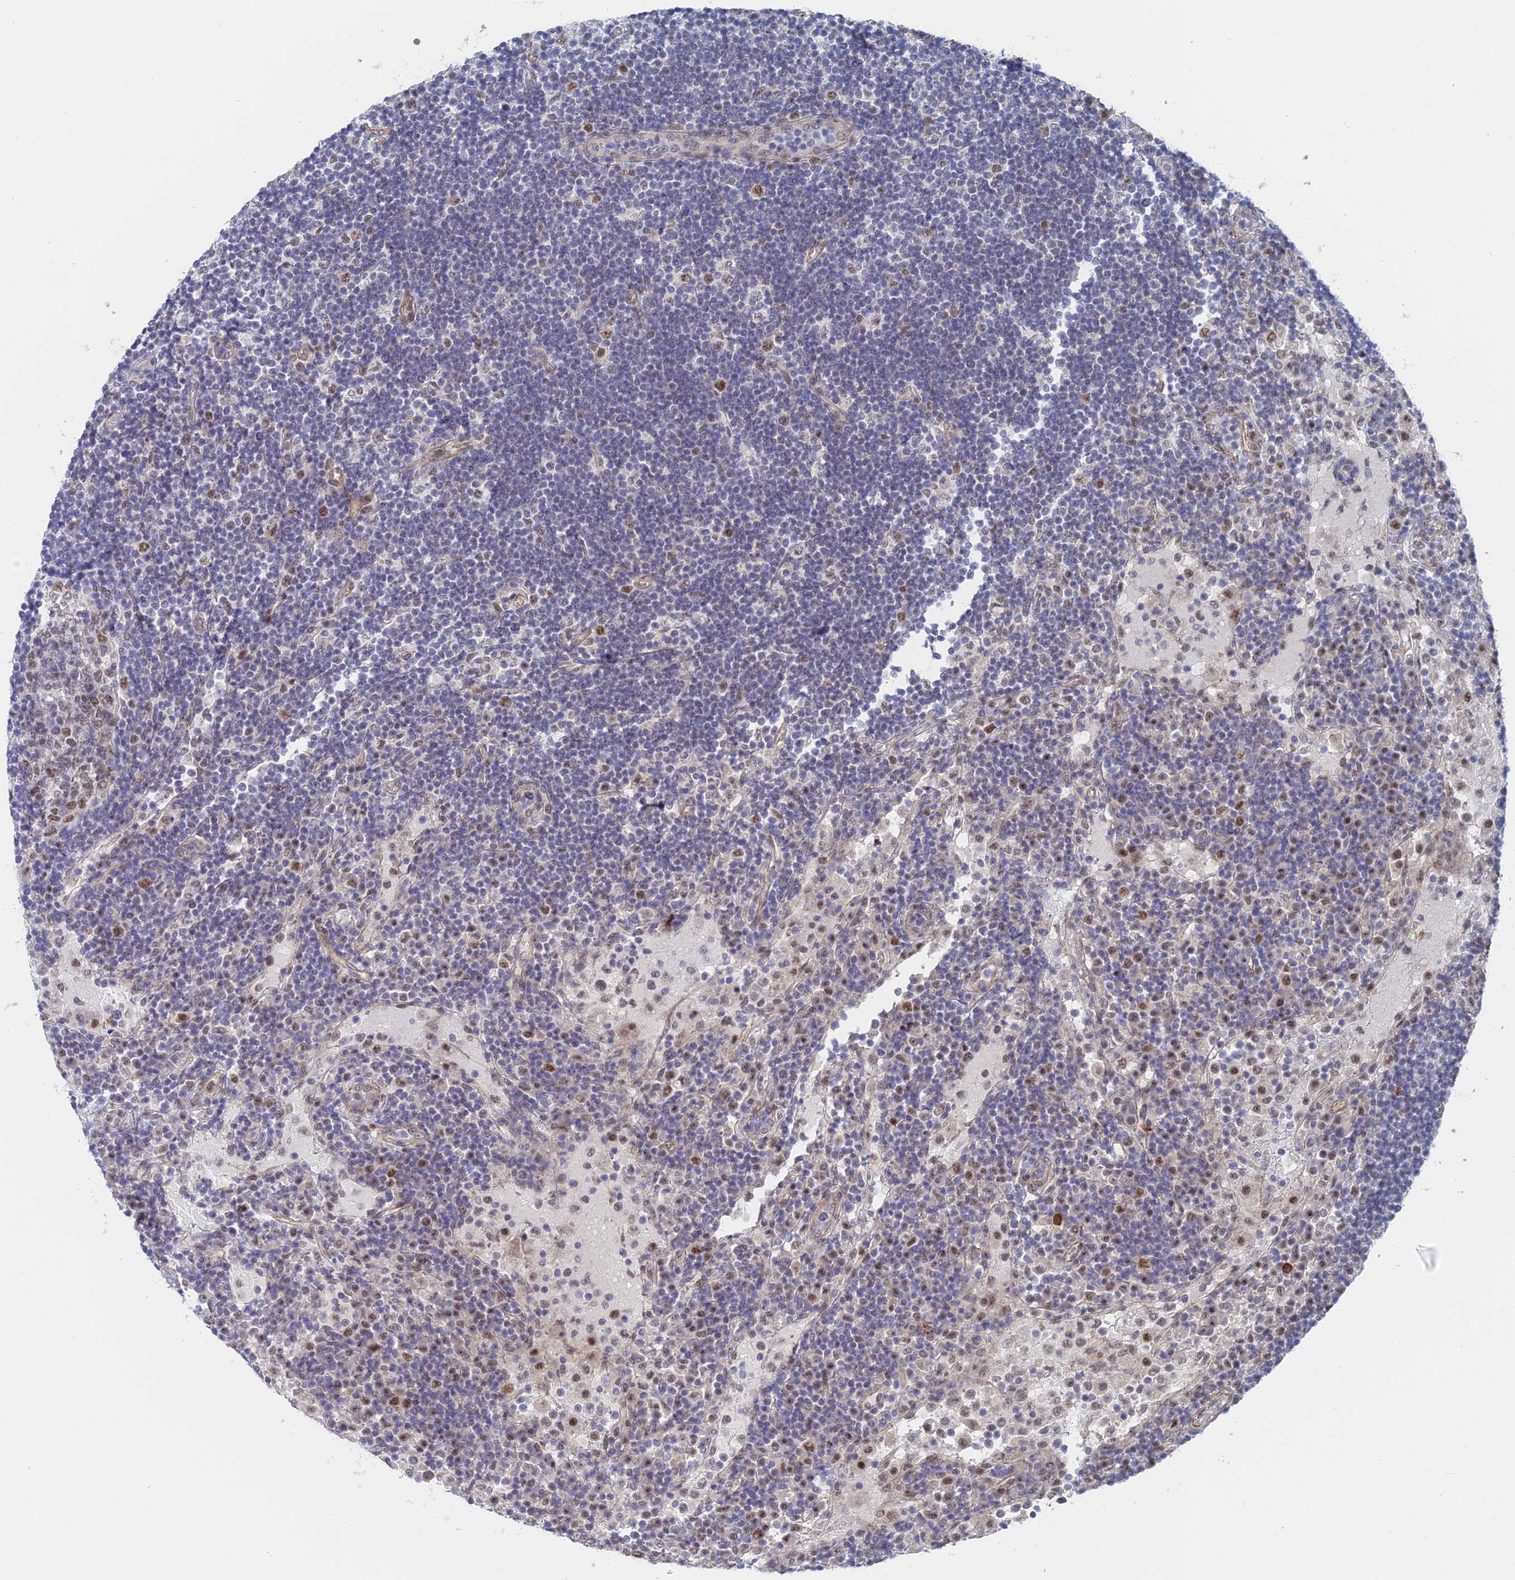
{"staining": {"intensity": "moderate", "quantity": "<25%", "location": "nuclear"}, "tissue": "lymph node", "cell_type": "Germinal center cells", "image_type": "normal", "snomed": [{"axis": "morphology", "description": "Normal tissue, NOS"}, {"axis": "topography", "description": "Lymph node"}], "caption": "This micrograph displays immunohistochemistry staining of benign lymph node, with low moderate nuclear positivity in approximately <25% of germinal center cells.", "gene": "CFAP92", "patient": {"sex": "female", "age": 53}}